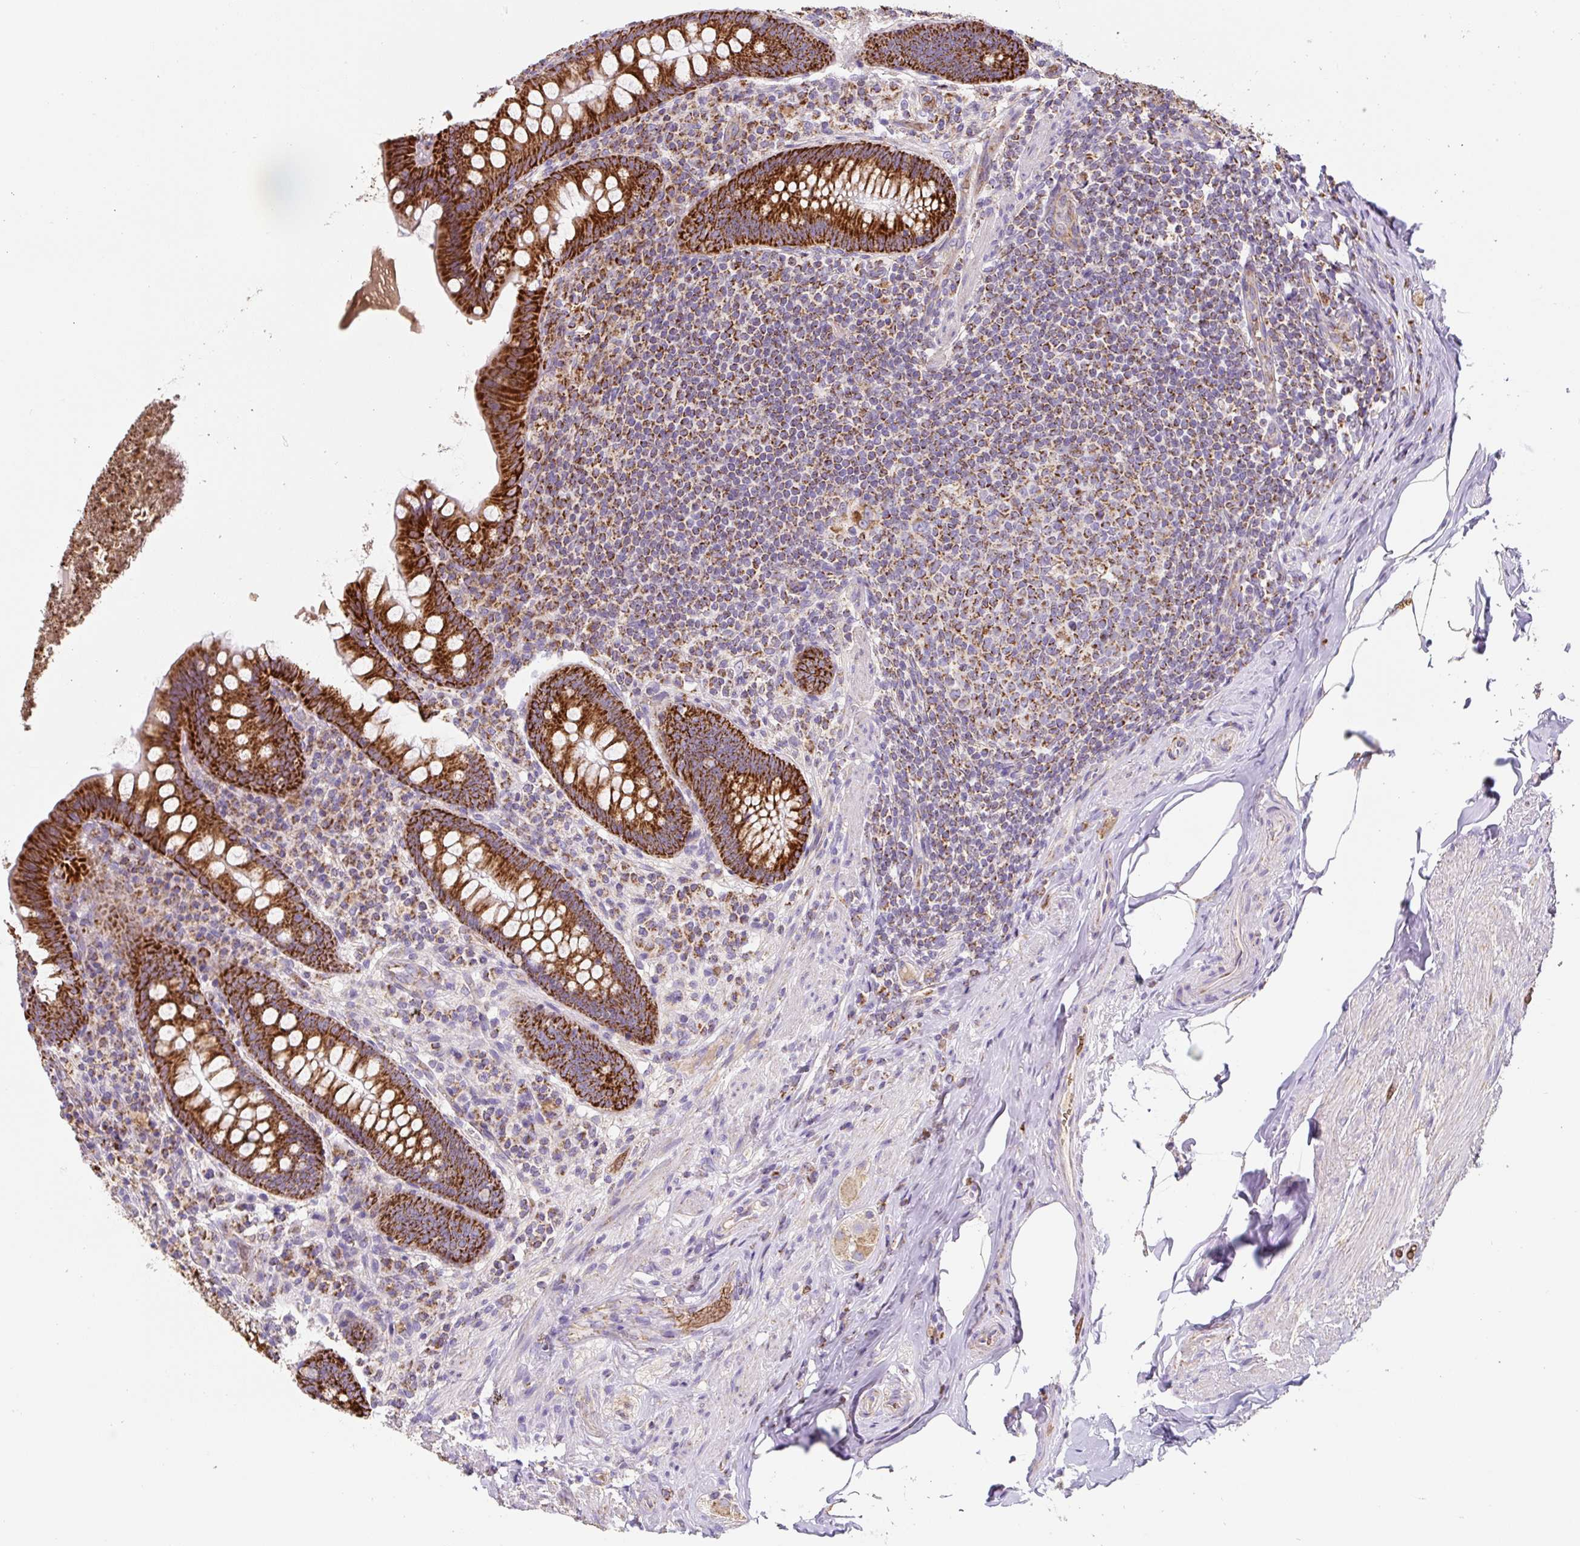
{"staining": {"intensity": "strong", "quantity": ">75%", "location": "cytoplasmic/membranous"}, "tissue": "appendix", "cell_type": "Glandular cells", "image_type": "normal", "snomed": [{"axis": "morphology", "description": "Normal tissue, NOS"}, {"axis": "topography", "description": "Appendix"}], "caption": "Brown immunohistochemical staining in normal appendix reveals strong cytoplasmic/membranous staining in about >75% of glandular cells.", "gene": "MT", "patient": {"sex": "male", "age": 71}}